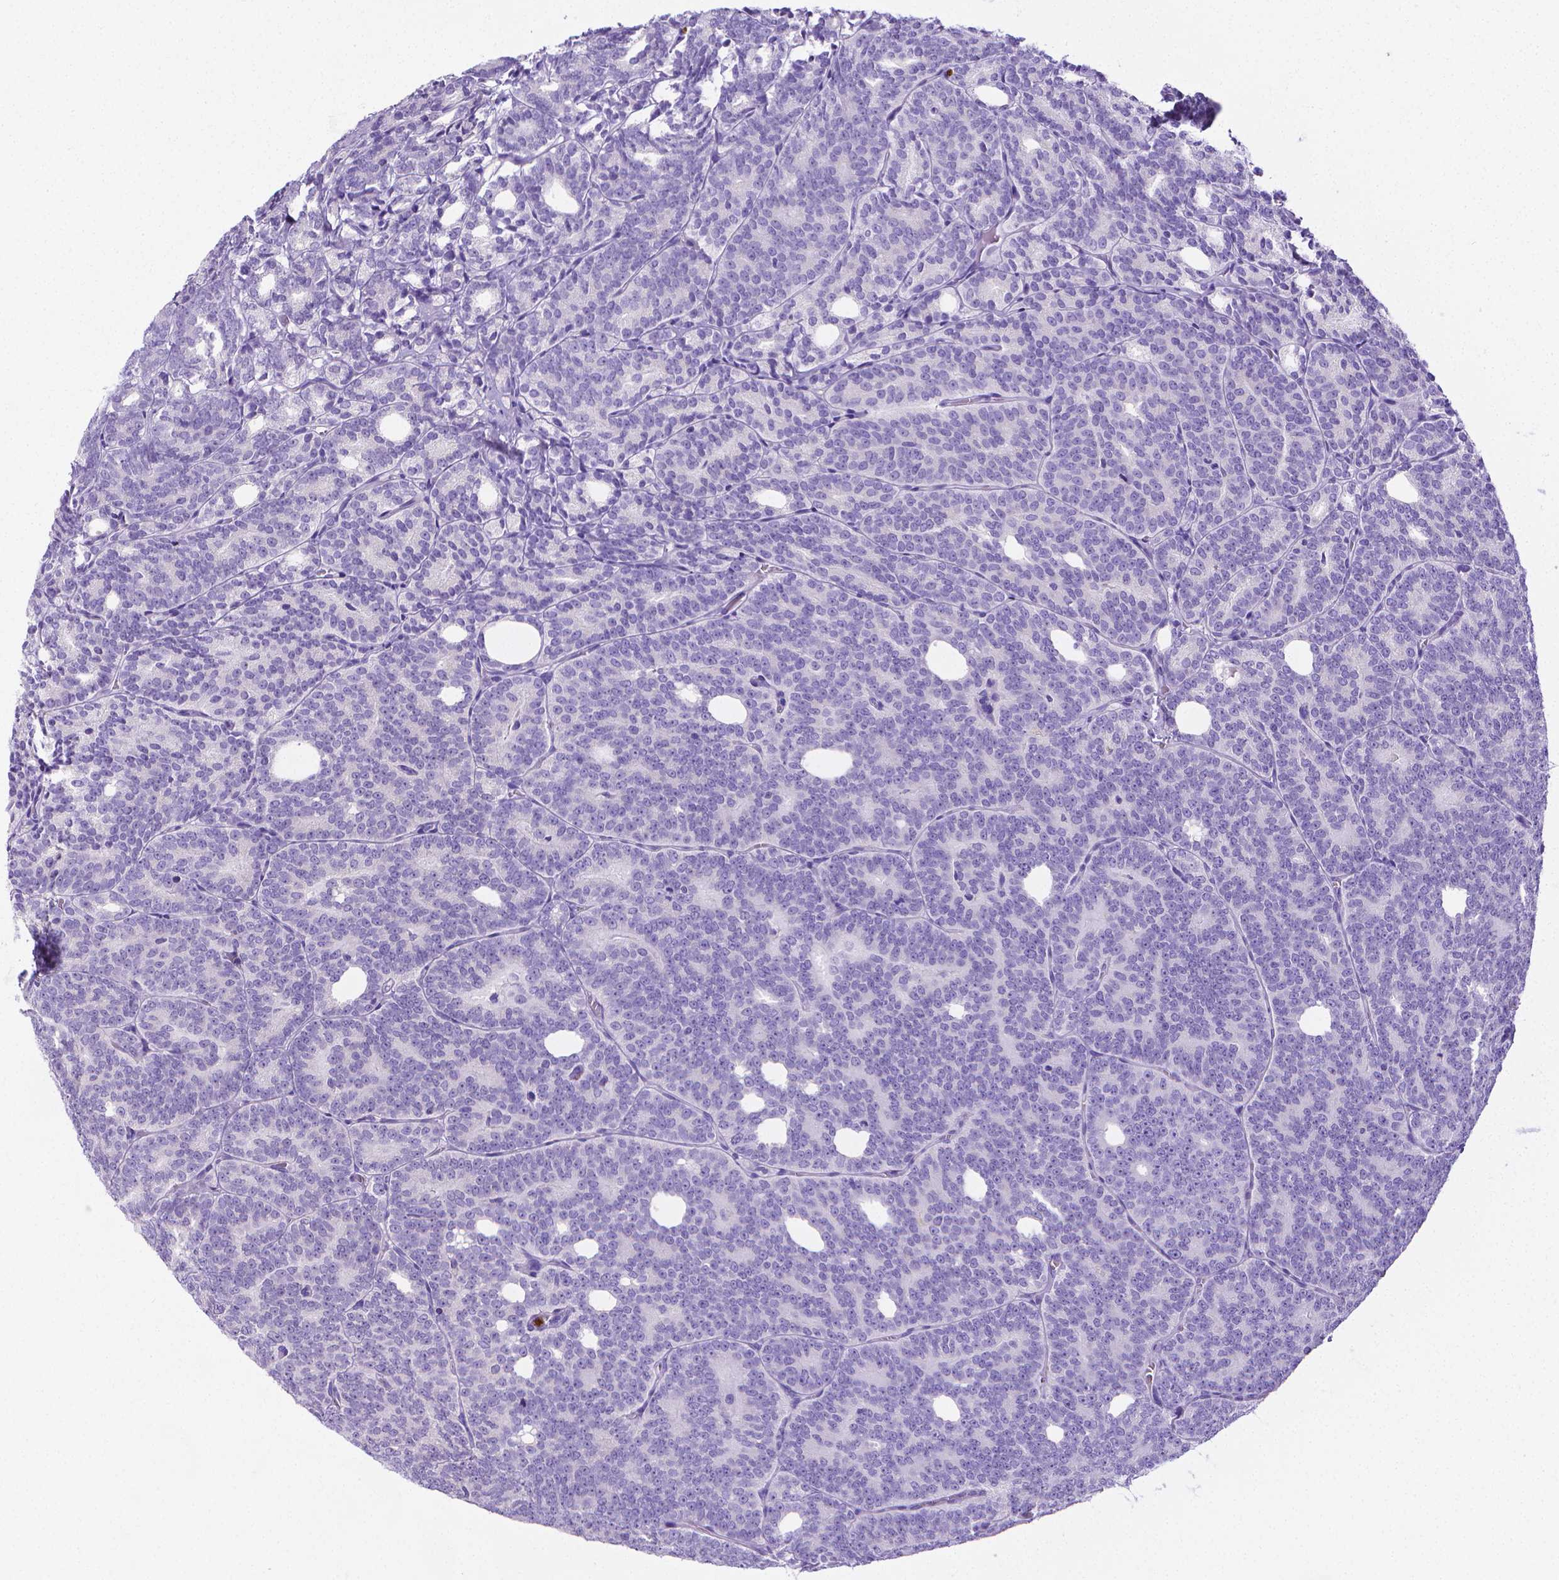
{"staining": {"intensity": "negative", "quantity": "none", "location": "none"}, "tissue": "prostate cancer", "cell_type": "Tumor cells", "image_type": "cancer", "snomed": [{"axis": "morphology", "description": "Adenocarcinoma, High grade"}, {"axis": "topography", "description": "Prostate"}], "caption": "DAB (3,3'-diaminobenzidine) immunohistochemical staining of high-grade adenocarcinoma (prostate) reveals no significant positivity in tumor cells.", "gene": "MMP9", "patient": {"sex": "male", "age": 53}}